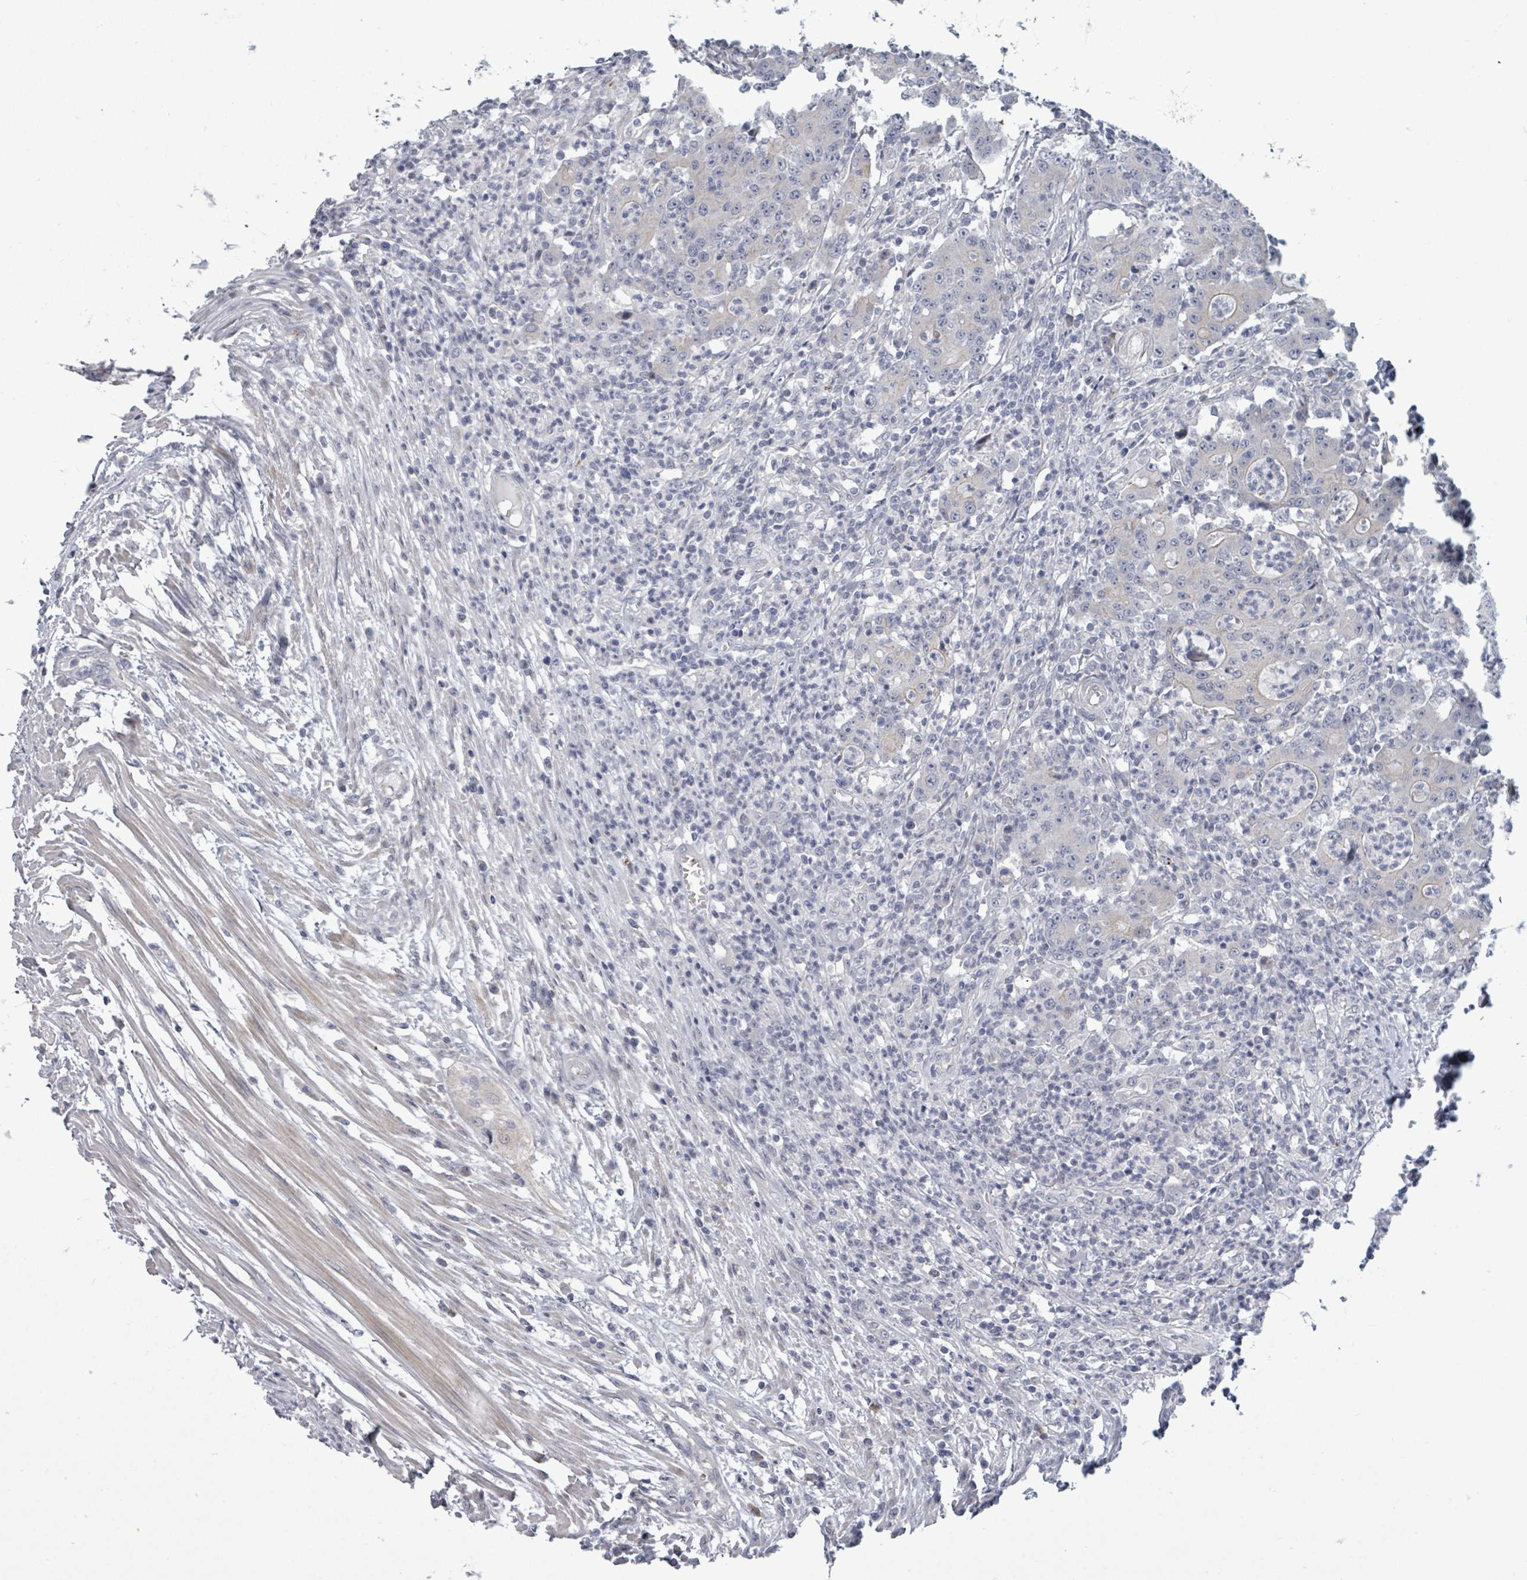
{"staining": {"intensity": "negative", "quantity": "none", "location": "none"}, "tissue": "colorectal cancer", "cell_type": "Tumor cells", "image_type": "cancer", "snomed": [{"axis": "morphology", "description": "Adenocarcinoma, NOS"}, {"axis": "topography", "description": "Colon"}], "caption": "The image displays no significant expression in tumor cells of colorectal cancer.", "gene": "ASB12", "patient": {"sex": "male", "age": 83}}